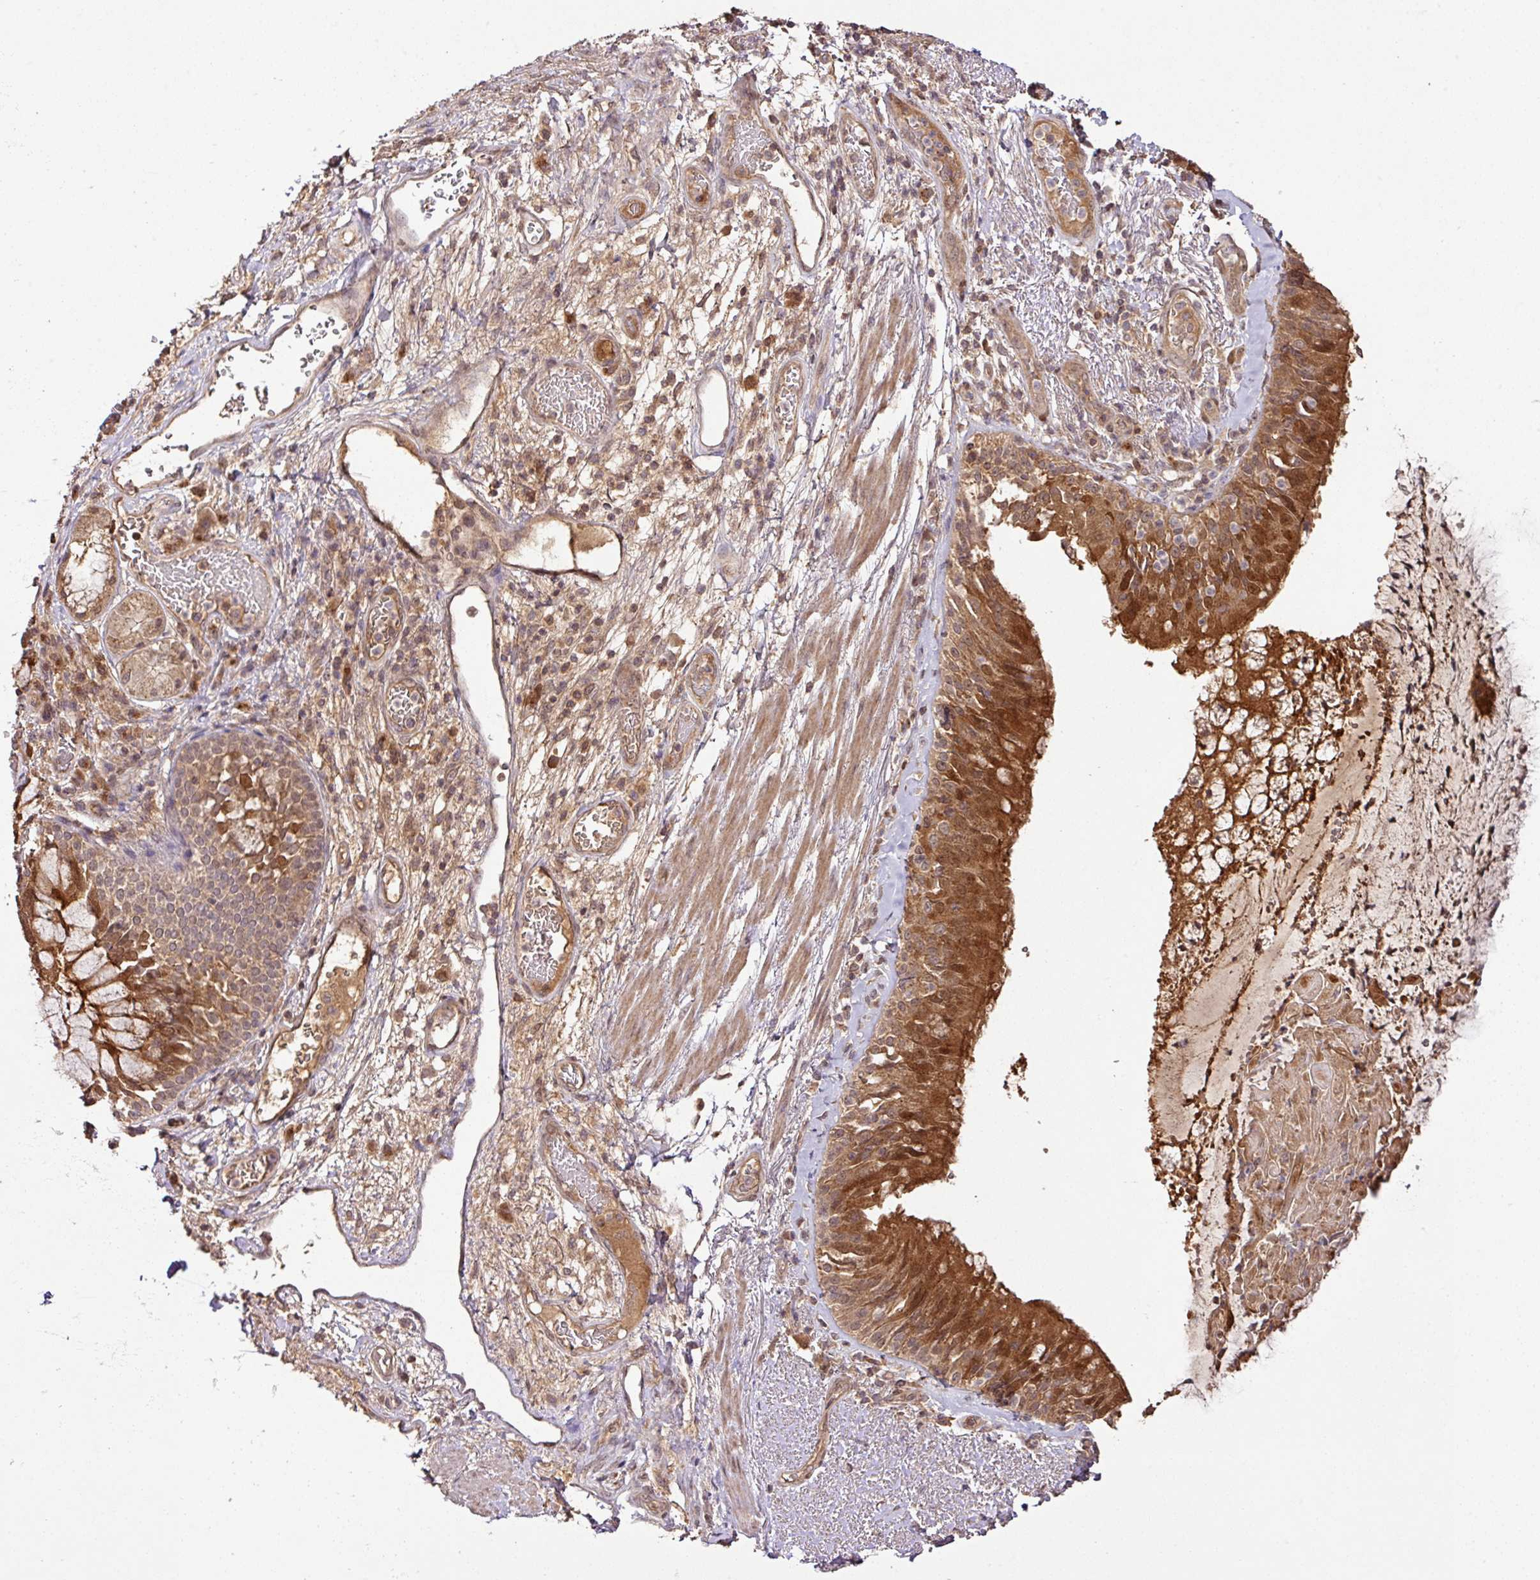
{"staining": {"intensity": "strong", "quantity": ">75%", "location": "cytoplasmic/membranous,nuclear"}, "tissue": "bronchus", "cell_type": "Respiratory epithelial cells", "image_type": "normal", "snomed": [{"axis": "morphology", "description": "Normal tissue, NOS"}, {"axis": "topography", "description": "Cartilage tissue"}, {"axis": "topography", "description": "Bronchus"}], "caption": "Immunohistochemistry staining of unremarkable bronchus, which demonstrates high levels of strong cytoplasmic/membranous,nuclear positivity in about >75% of respiratory epithelial cells indicating strong cytoplasmic/membranous,nuclear protein expression. The staining was performed using DAB (brown) for protein detection and nuclei were counterstained in hematoxylin (blue).", "gene": "FAIM", "patient": {"sex": "male", "age": 63}}